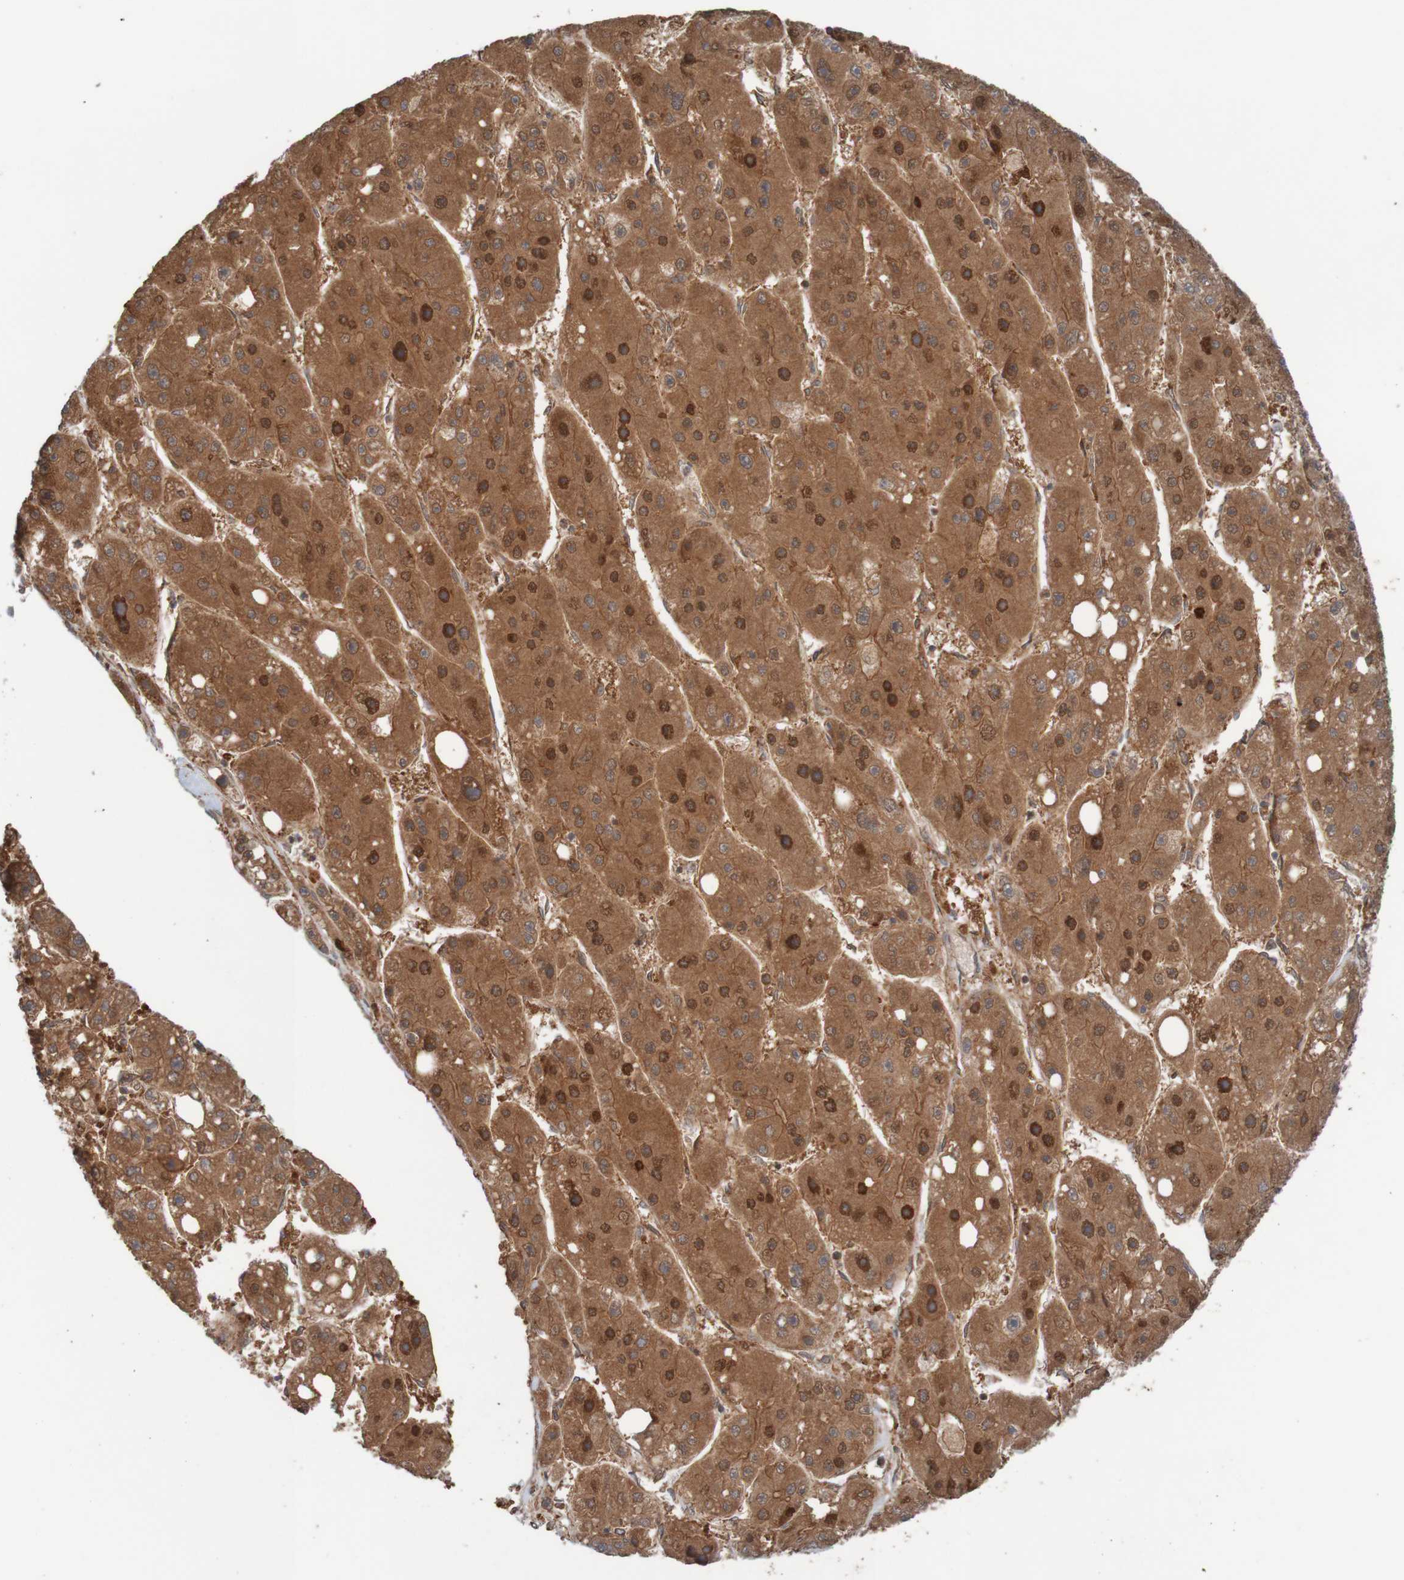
{"staining": {"intensity": "moderate", "quantity": ">75%", "location": "cytoplasmic/membranous,nuclear"}, "tissue": "liver cancer", "cell_type": "Tumor cells", "image_type": "cancer", "snomed": [{"axis": "morphology", "description": "Carcinoma, Hepatocellular, NOS"}, {"axis": "topography", "description": "Liver"}], "caption": "Approximately >75% of tumor cells in human liver cancer (hepatocellular carcinoma) demonstrate moderate cytoplasmic/membranous and nuclear protein expression as visualized by brown immunohistochemical staining.", "gene": "ARHGEF11", "patient": {"sex": "female", "age": 61}}